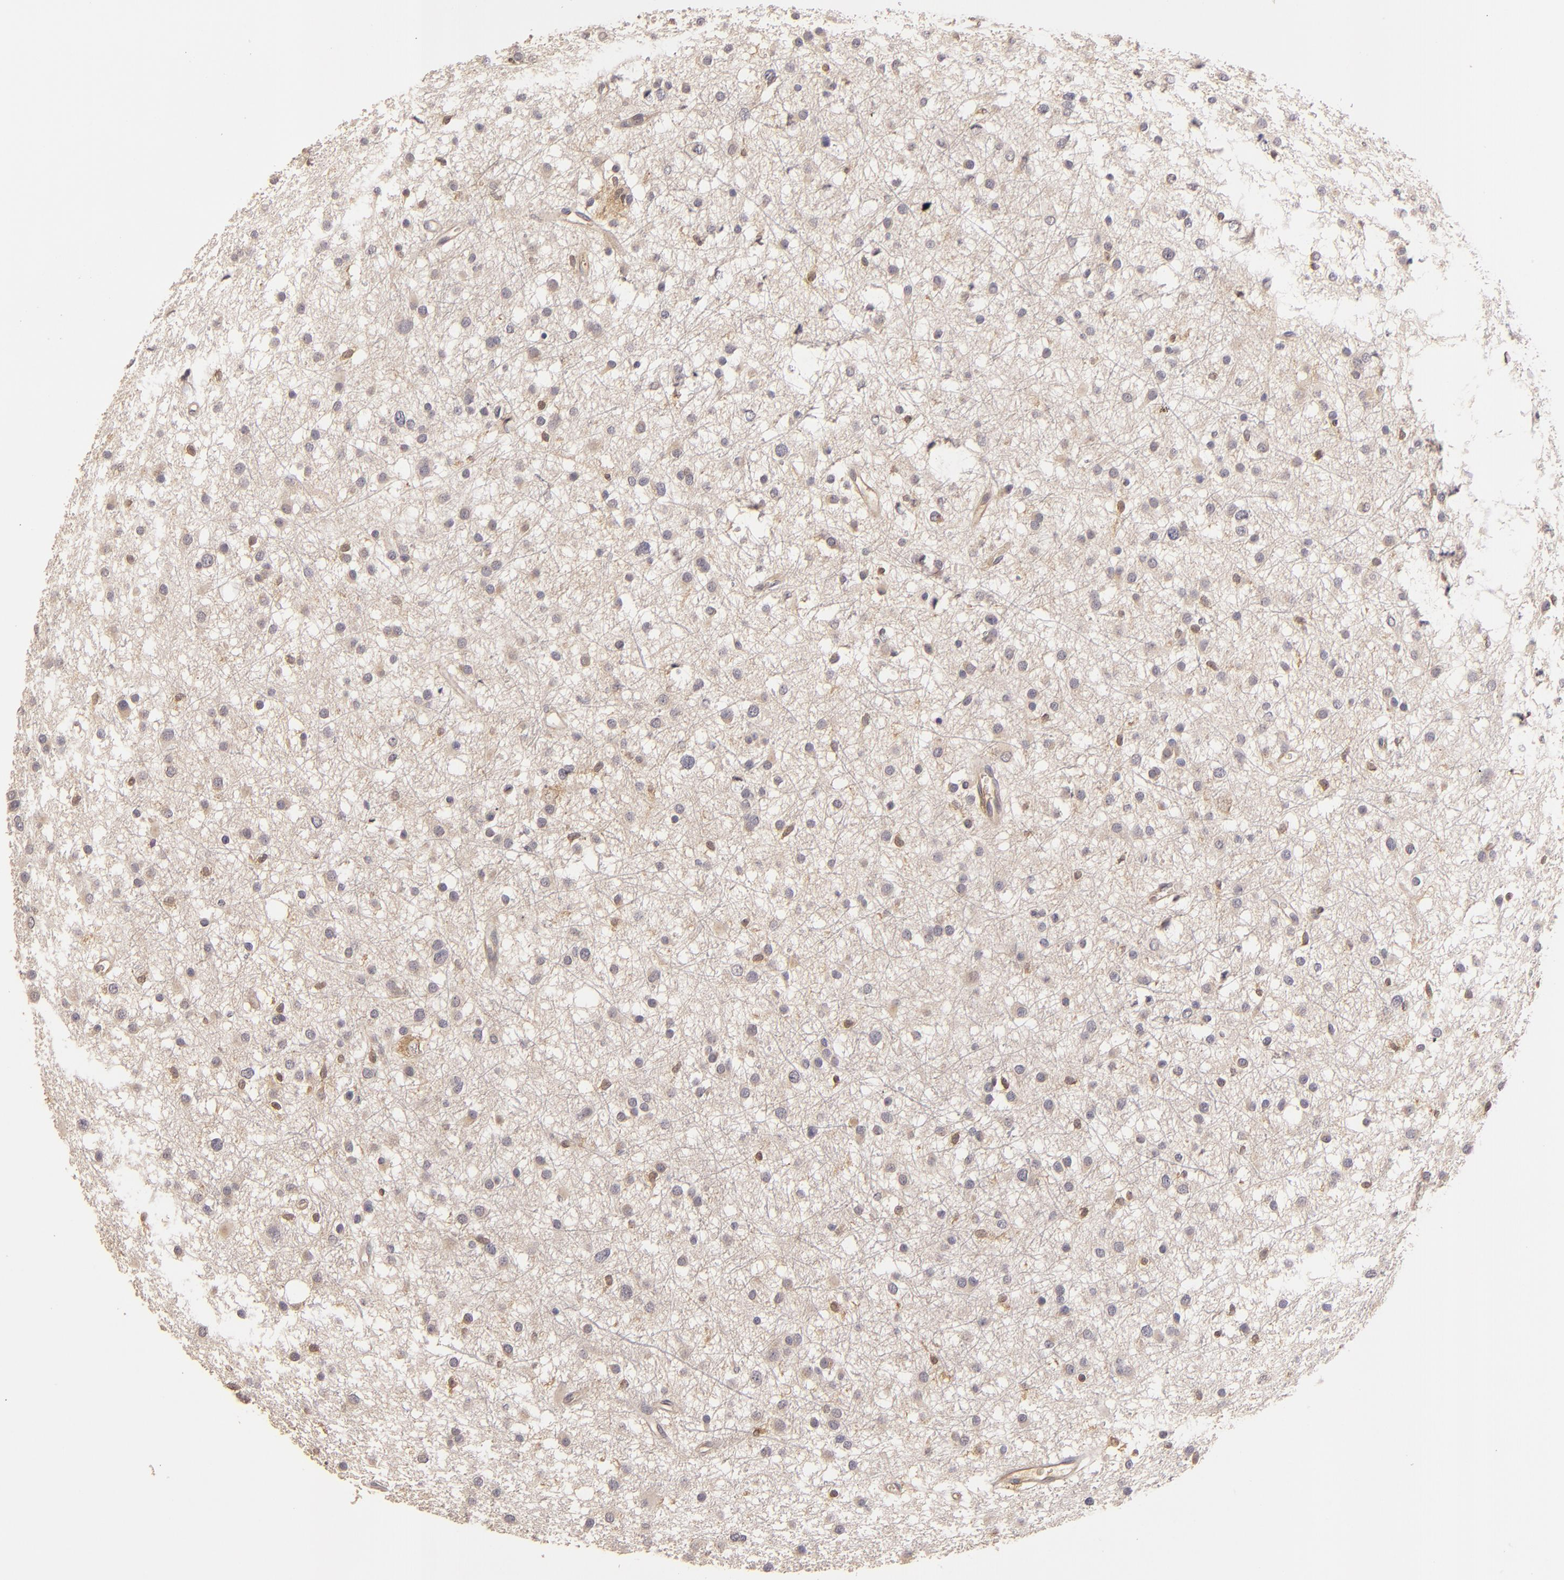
{"staining": {"intensity": "weak", "quantity": ">75%", "location": "cytoplasmic/membranous"}, "tissue": "glioma", "cell_type": "Tumor cells", "image_type": "cancer", "snomed": [{"axis": "morphology", "description": "Glioma, malignant, Low grade"}, {"axis": "topography", "description": "Brain"}], "caption": "An image of low-grade glioma (malignant) stained for a protein shows weak cytoplasmic/membranous brown staining in tumor cells. Using DAB (3,3'-diaminobenzidine) (brown) and hematoxylin (blue) stains, captured at high magnification using brightfield microscopy.", "gene": "PRKCD", "patient": {"sex": "female", "age": 36}}